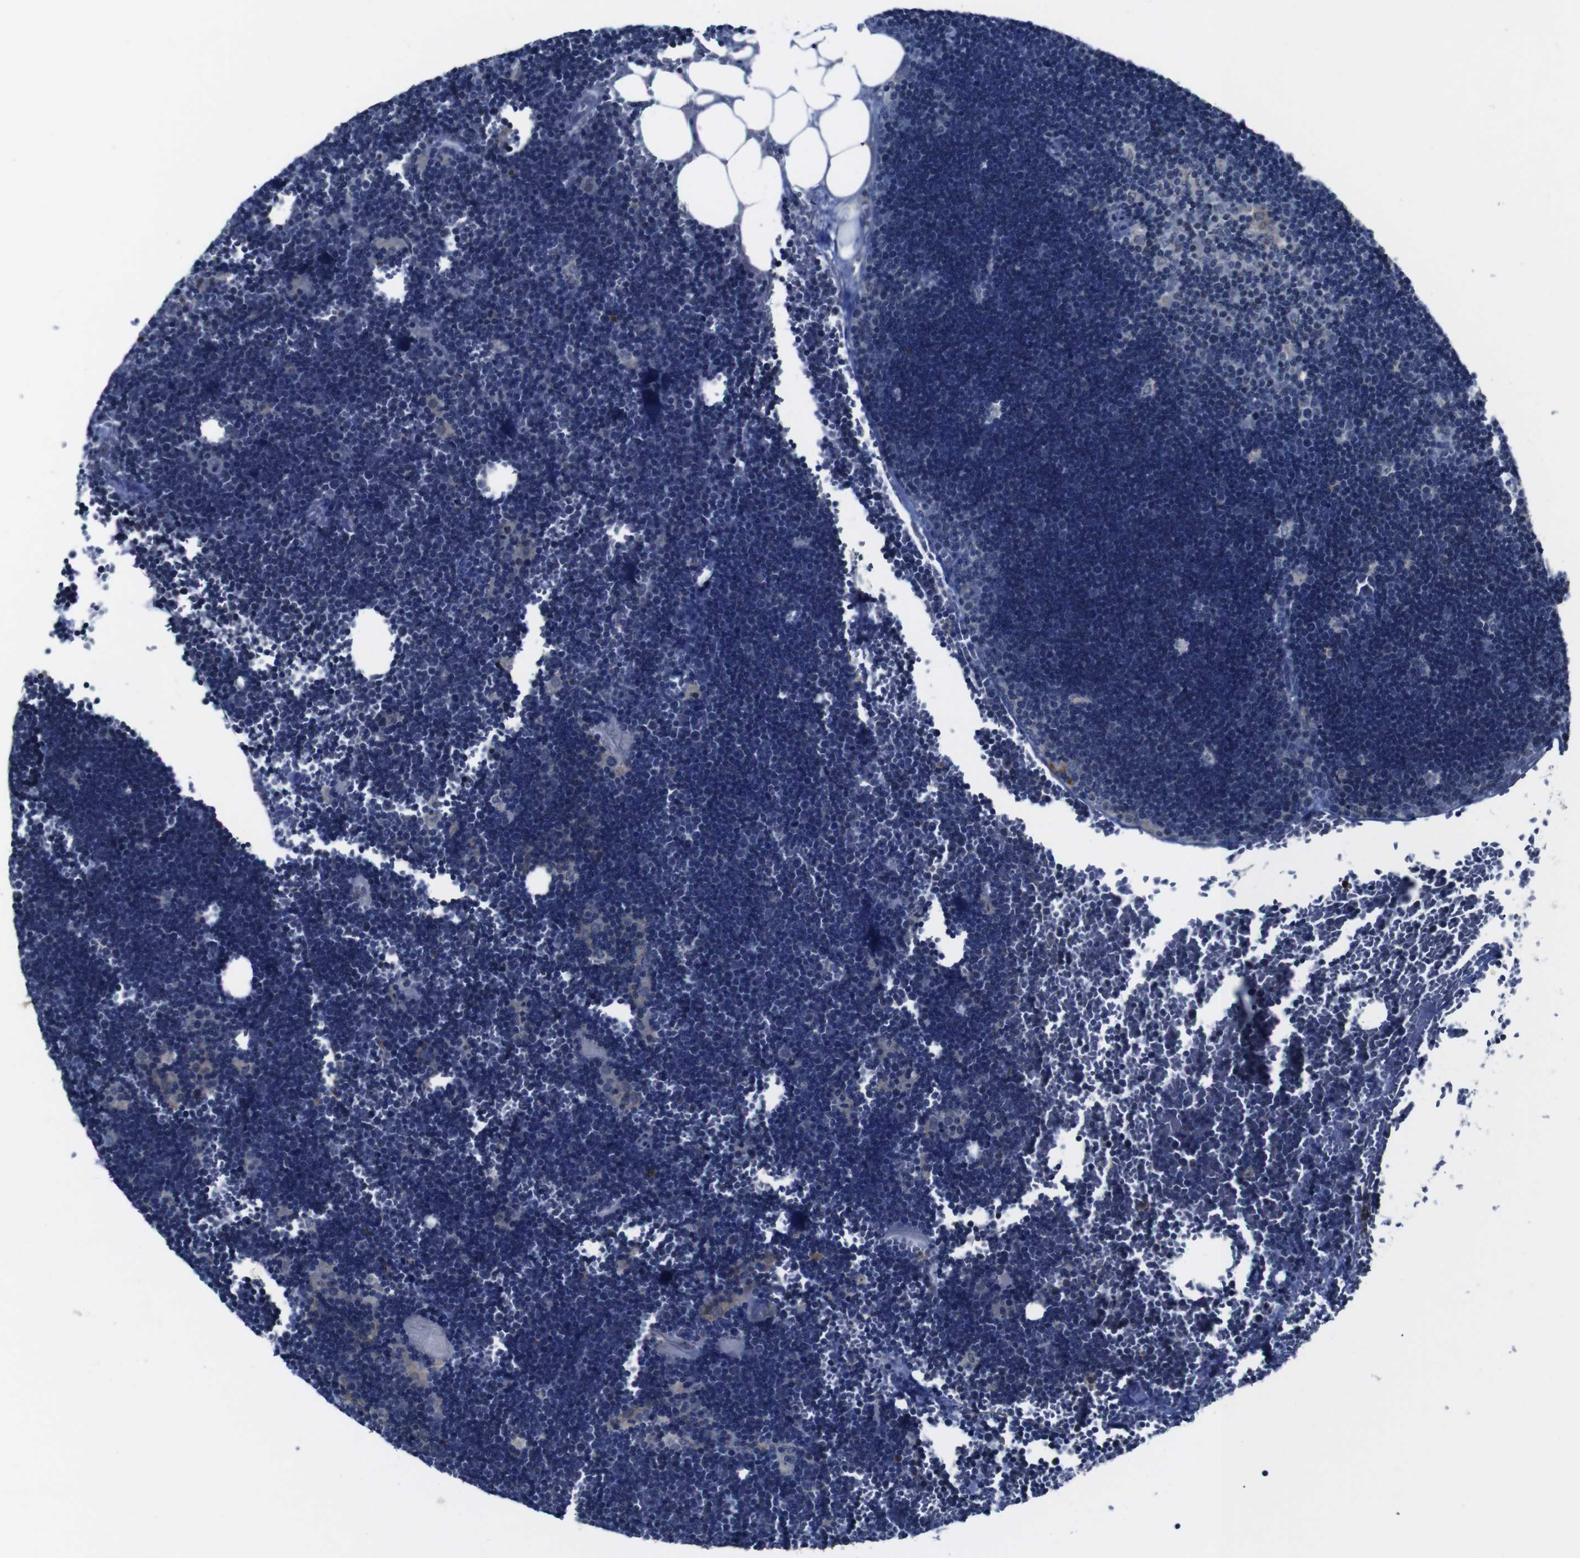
{"staining": {"intensity": "negative", "quantity": "none", "location": "none"}, "tissue": "lymph node", "cell_type": "Germinal center cells", "image_type": "normal", "snomed": [{"axis": "morphology", "description": "Normal tissue, NOS"}, {"axis": "topography", "description": "Lymph node"}], "caption": "Lymph node was stained to show a protein in brown. There is no significant staining in germinal center cells. (DAB IHC with hematoxylin counter stain).", "gene": "SEMA4B", "patient": {"sex": "male", "age": 33}}